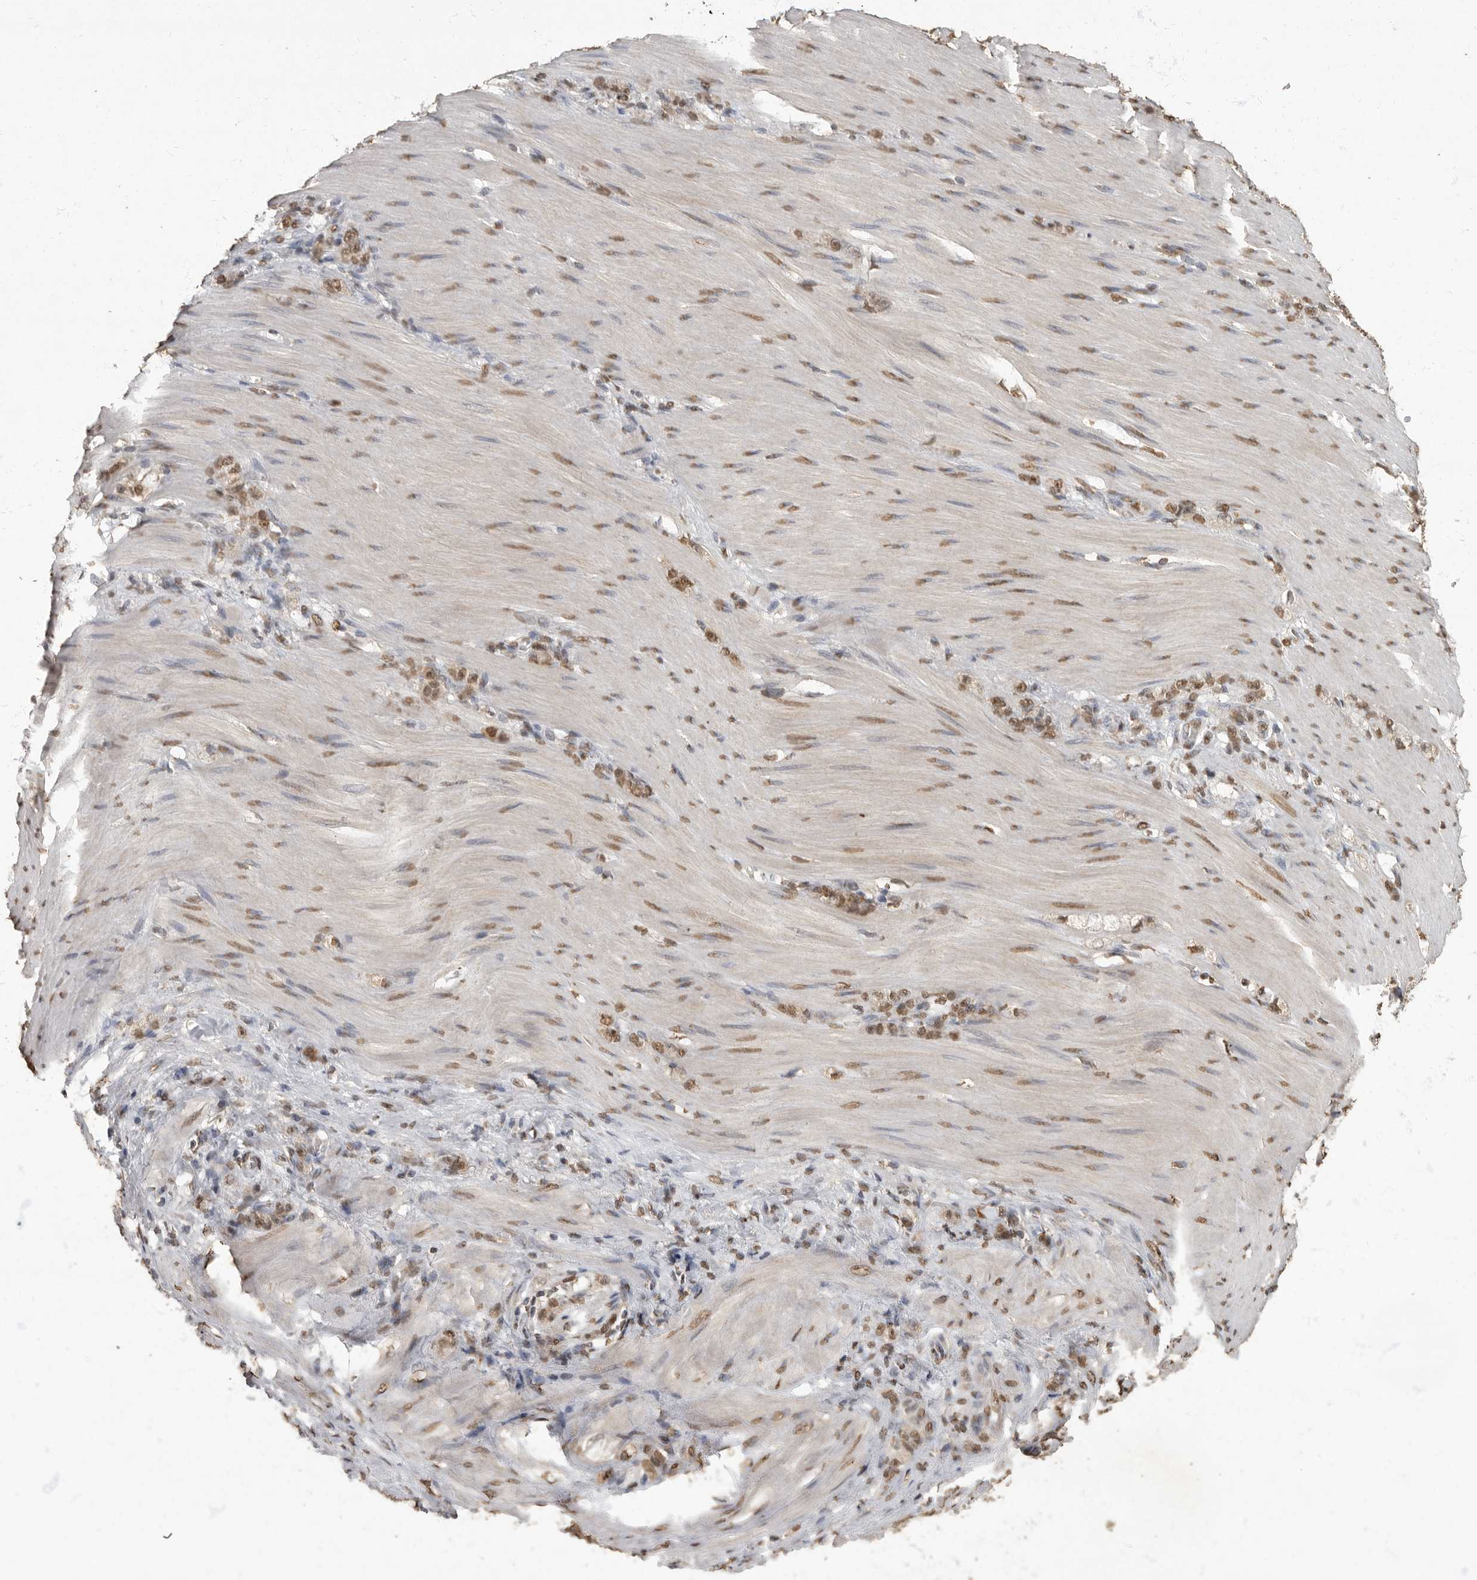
{"staining": {"intensity": "moderate", "quantity": ">75%", "location": "nuclear"}, "tissue": "stomach cancer", "cell_type": "Tumor cells", "image_type": "cancer", "snomed": [{"axis": "morphology", "description": "Normal tissue, NOS"}, {"axis": "morphology", "description": "Adenocarcinoma, NOS"}, {"axis": "topography", "description": "Stomach"}], "caption": "Brown immunohistochemical staining in stomach adenocarcinoma displays moderate nuclear expression in about >75% of tumor cells.", "gene": "NBL1", "patient": {"sex": "male", "age": 82}}